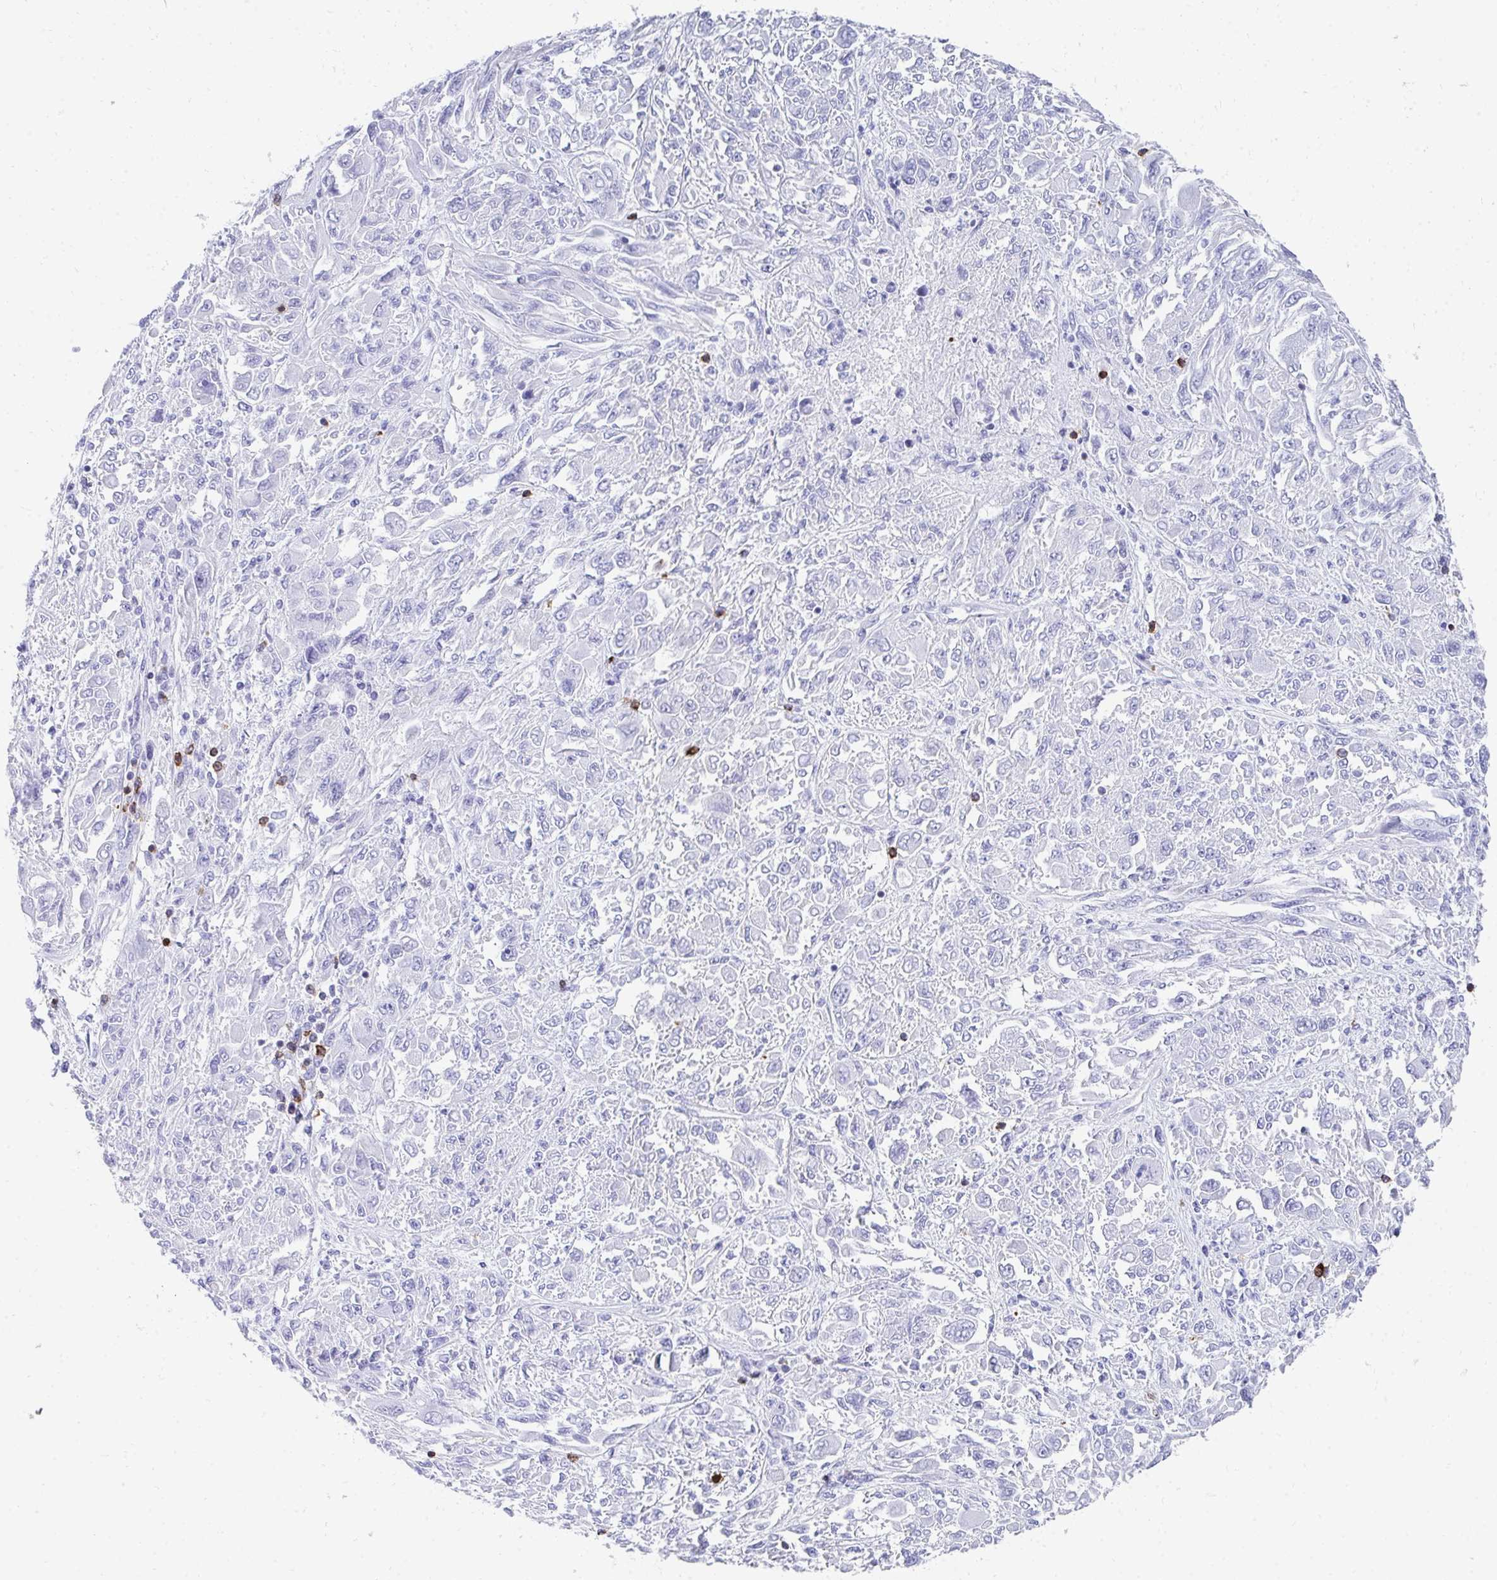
{"staining": {"intensity": "negative", "quantity": "none", "location": "none"}, "tissue": "melanoma", "cell_type": "Tumor cells", "image_type": "cancer", "snomed": [{"axis": "morphology", "description": "Malignant melanoma, NOS"}, {"axis": "topography", "description": "Skin"}], "caption": "Immunohistochemistry (IHC) of melanoma shows no positivity in tumor cells.", "gene": "CD7", "patient": {"sex": "female", "age": 91}}